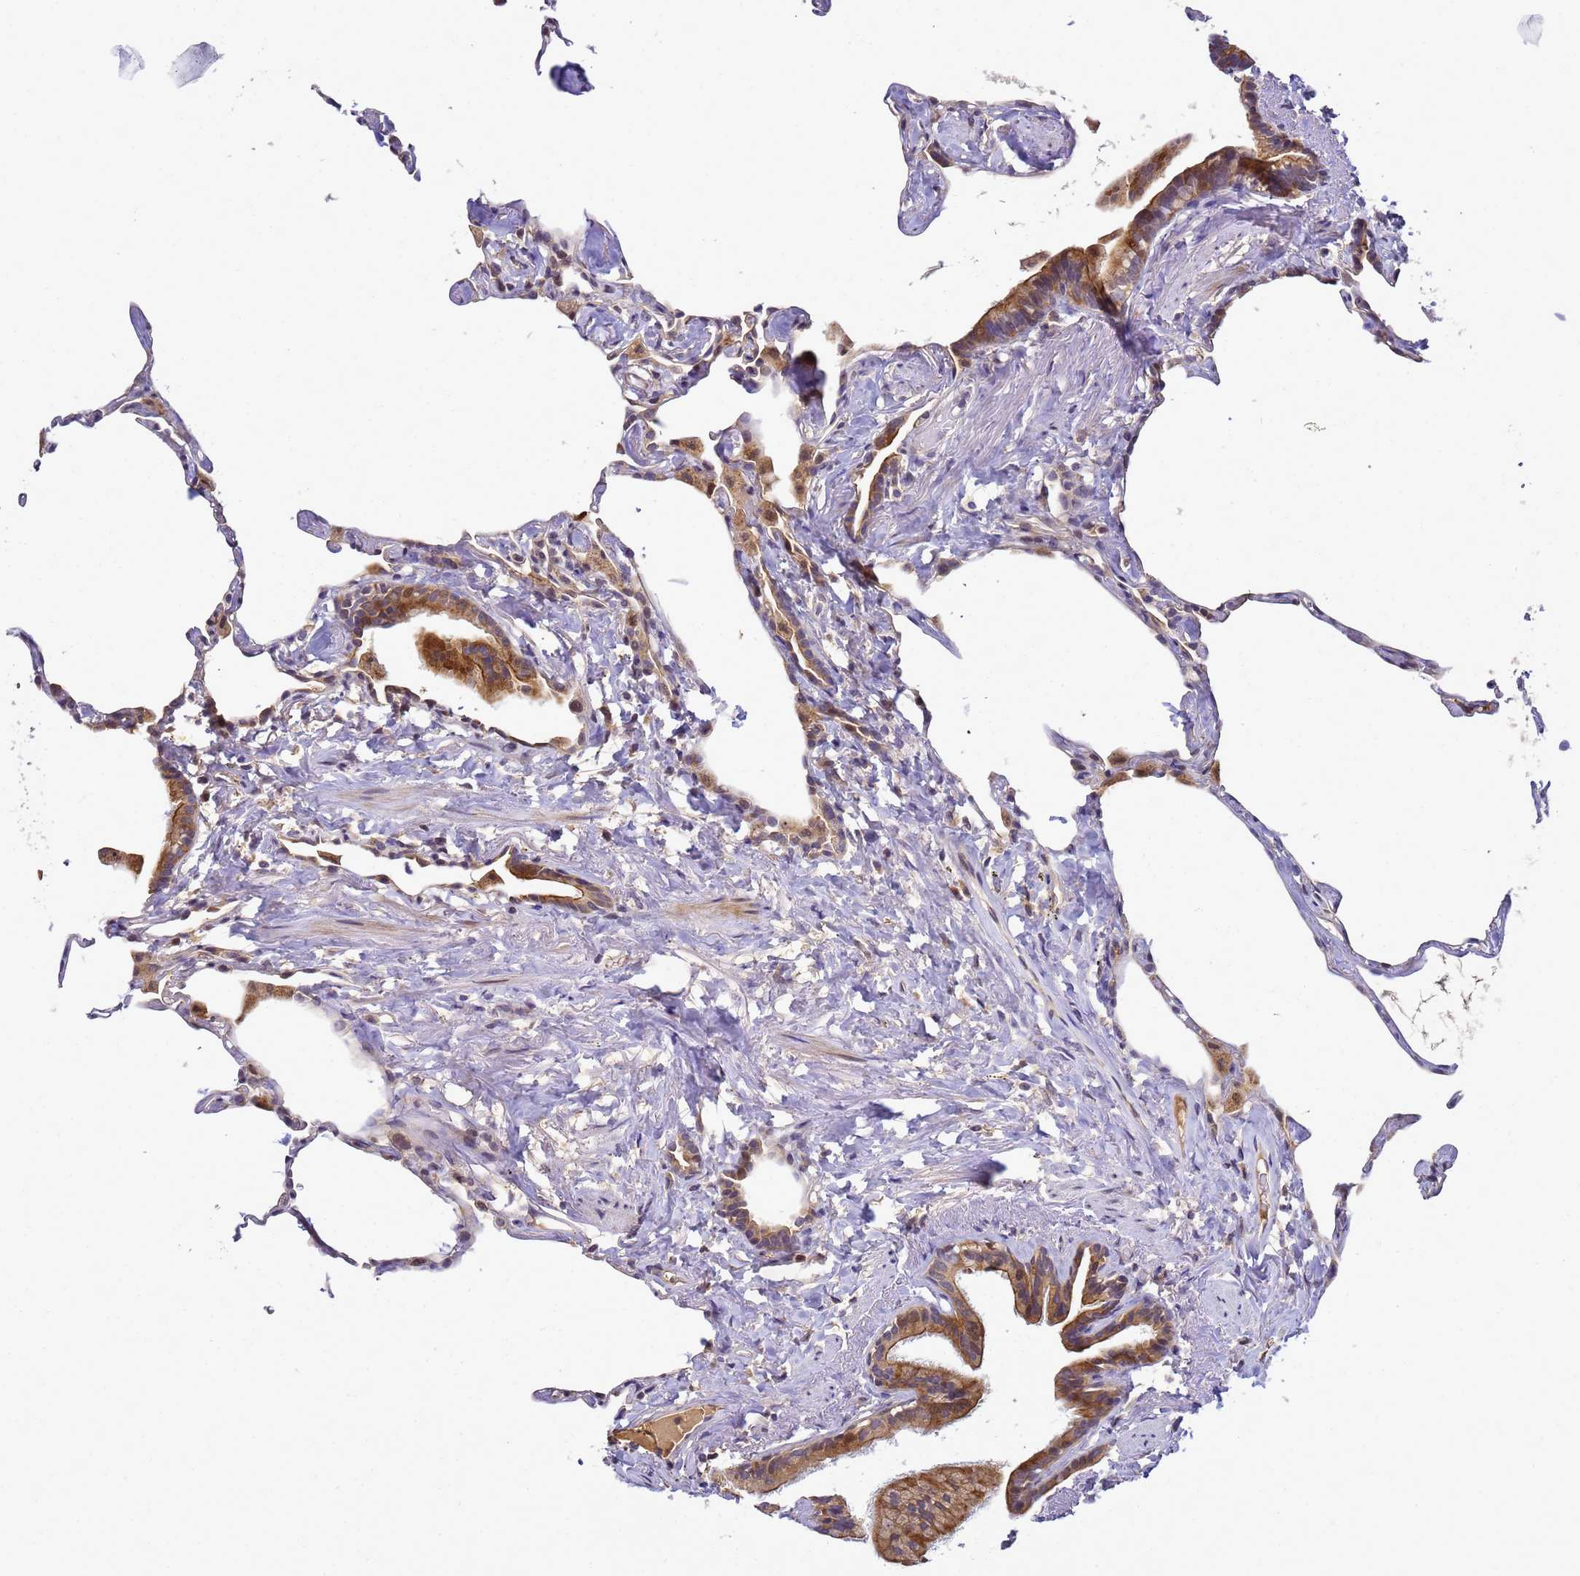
{"staining": {"intensity": "weak", "quantity": "25%-75%", "location": "cytoplasmic/membranous"}, "tissue": "lung", "cell_type": "Alveolar cells", "image_type": "normal", "snomed": [{"axis": "morphology", "description": "Normal tissue, NOS"}, {"axis": "topography", "description": "Lung"}], "caption": "Lung stained for a protein (brown) shows weak cytoplasmic/membranous positive staining in approximately 25%-75% of alveolar cells.", "gene": "TMEM74B", "patient": {"sex": "male", "age": 65}}